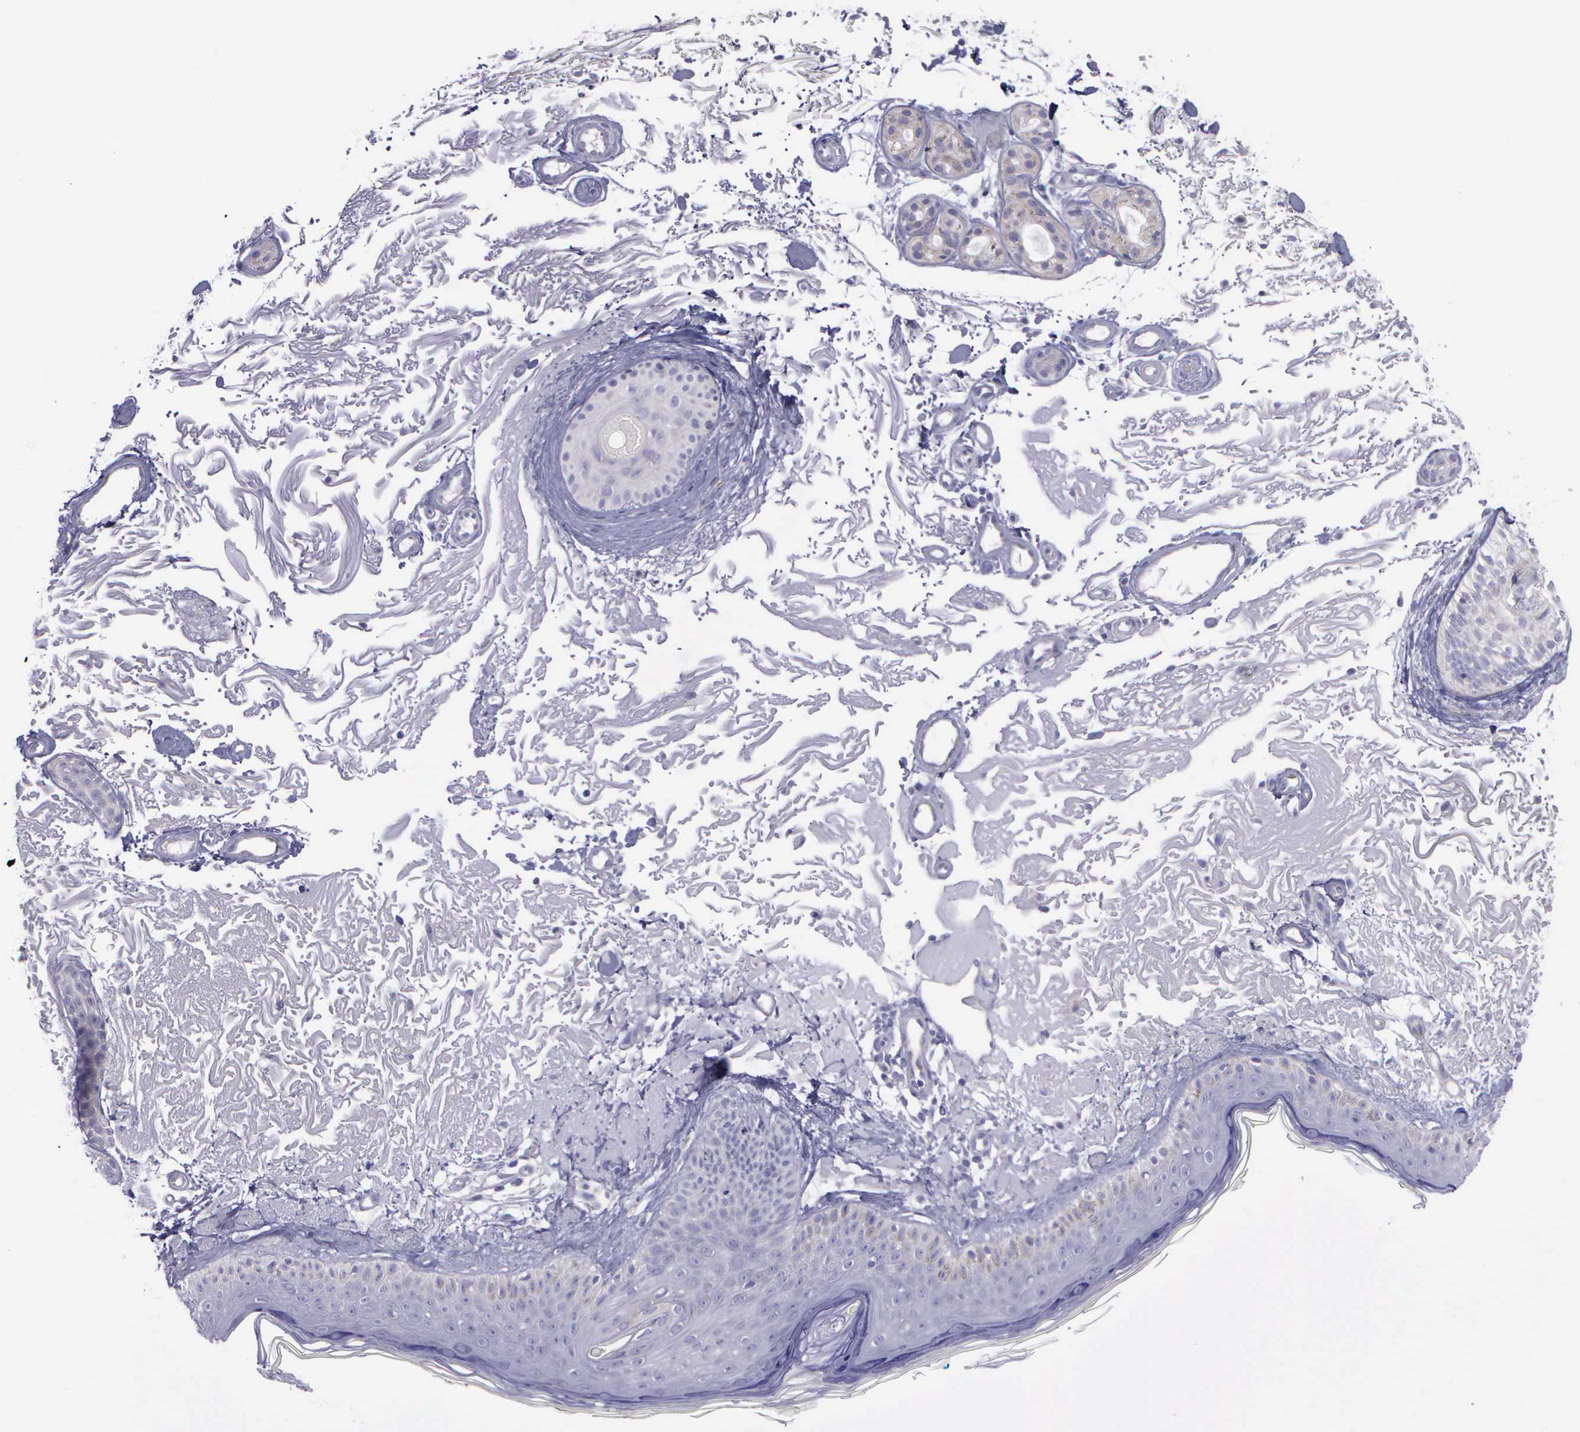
{"staining": {"intensity": "negative", "quantity": "none", "location": "none"}, "tissue": "skin", "cell_type": "Fibroblasts", "image_type": "normal", "snomed": [{"axis": "morphology", "description": "Normal tissue, NOS"}, {"axis": "topography", "description": "Skin"}], "caption": "There is no significant expression in fibroblasts of skin. Brightfield microscopy of immunohistochemistry (IHC) stained with DAB (brown) and hematoxylin (blue), captured at high magnification.", "gene": "SYNJ2BP", "patient": {"sex": "female", "age": 90}}